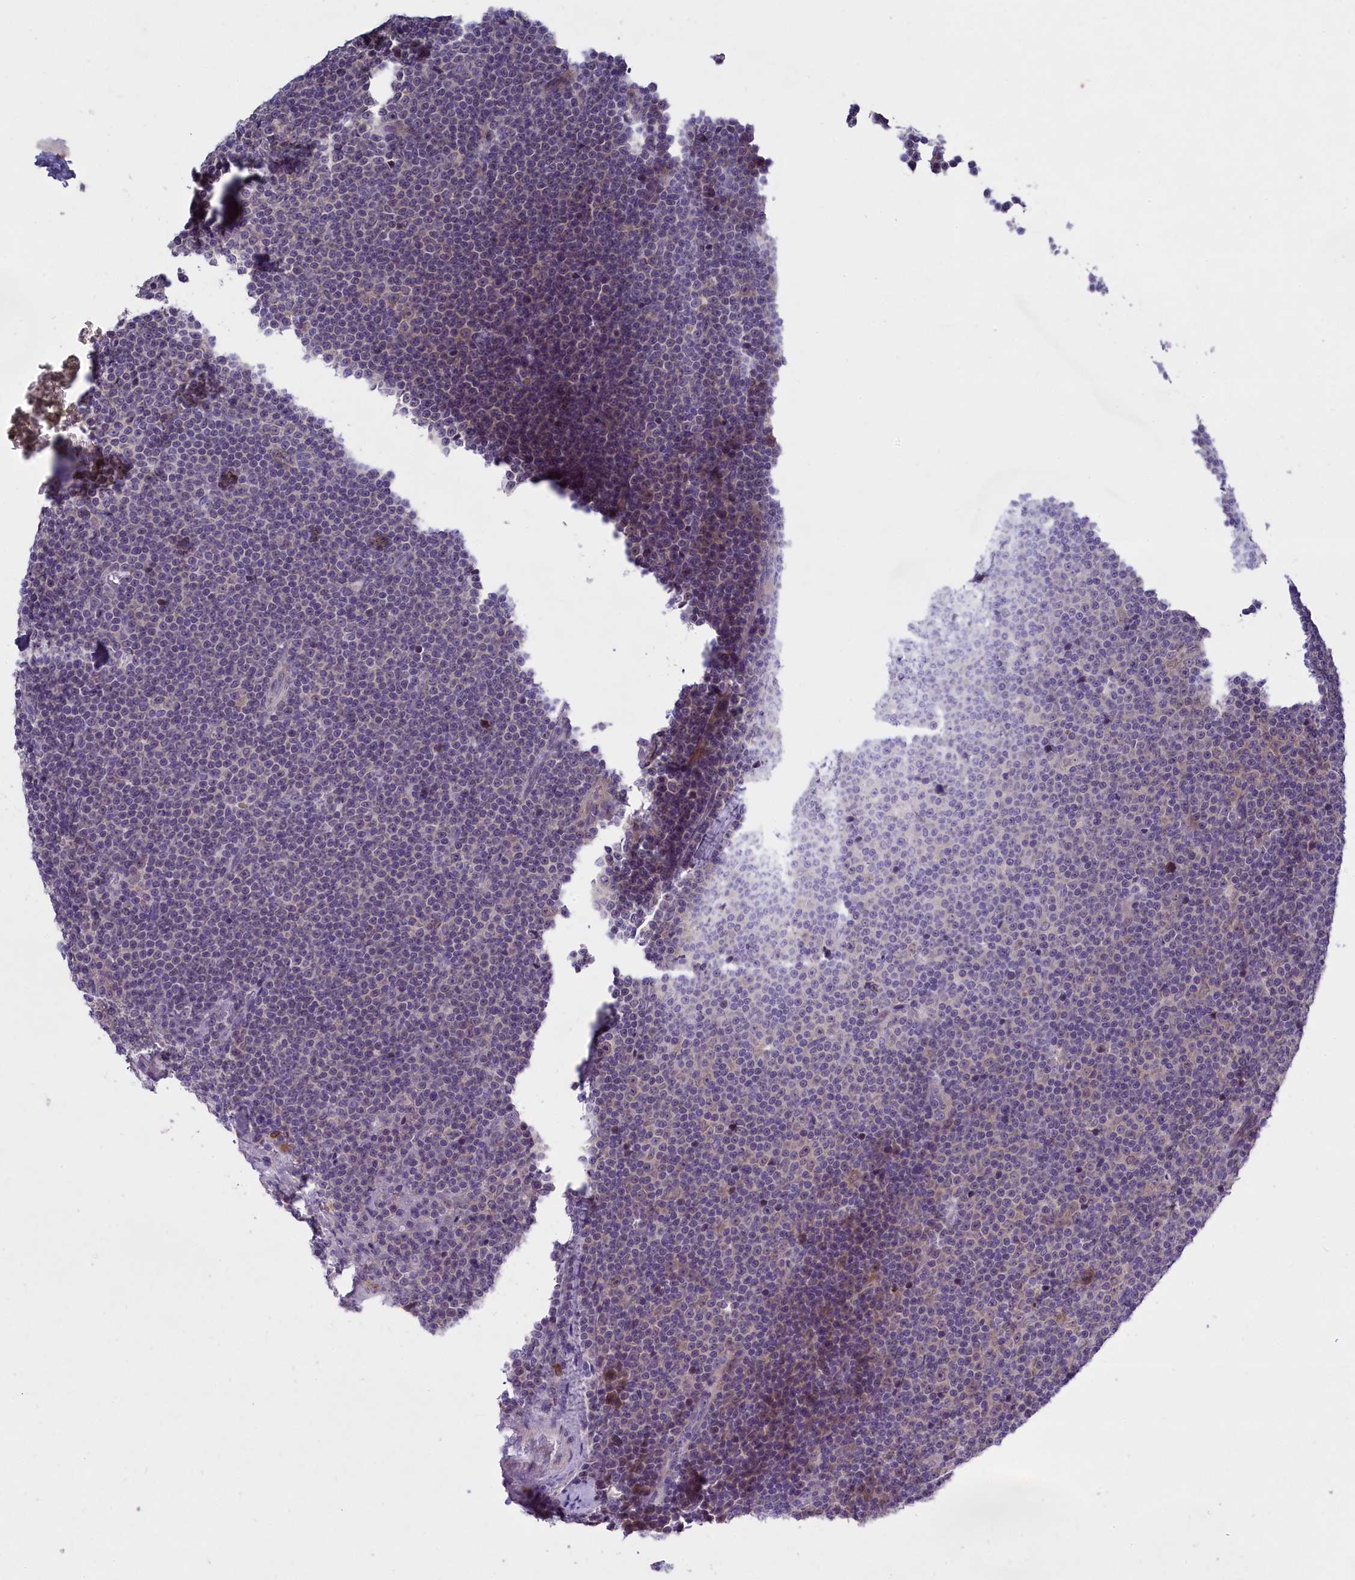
{"staining": {"intensity": "negative", "quantity": "none", "location": "none"}, "tissue": "lymphoma", "cell_type": "Tumor cells", "image_type": "cancer", "snomed": [{"axis": "morphology", "description": "Malignant lymphoma, non-Hodgkin's type, Low grade"}, {"axis": "topography", "description": "Lymph node"}], "caption": "Human lymphoma stained for a protein using immunohistochemistry reveals no positivity in tumor cells.", "gene": "ENPP6", "patient": {"sex": "female", "age": 67}}